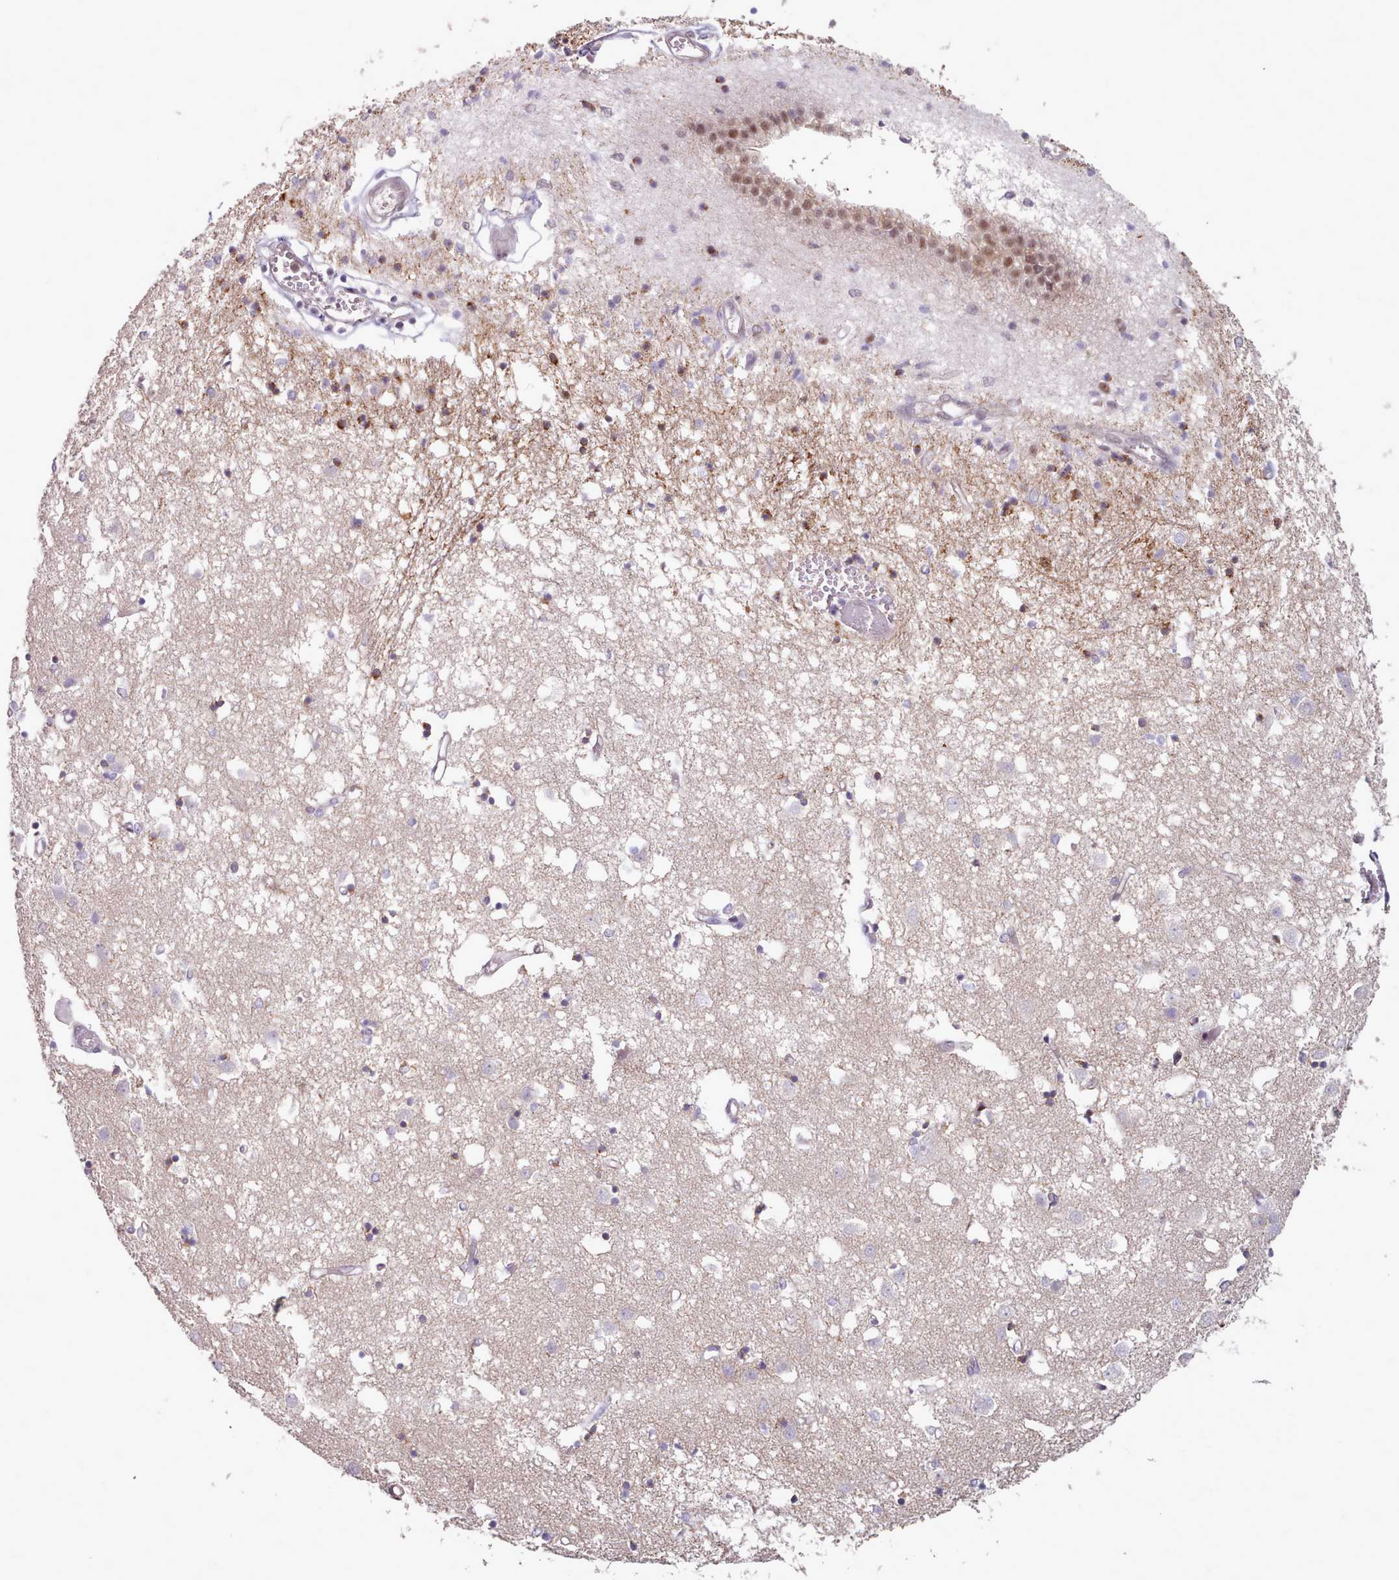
{"staining": {"intensity": "strong", "quantity": "25%-75%", "location": "cytoplasmic/membranous"}, "tissue": "caudate", "cell_type": "Glial cells", "image_type": "normal", "snomed": [{"axis": "morphology", "description": "Normal tissue, NOS"}, {"axis": "topography", "description": "Lateral ventricle wall"}], "caption": "A micrograph of caudate stained for a protein displays strong cytoplasmic/membranous brown staining in glial cells.", "gene": "CES3", "patient": {"sex": "male", "age": 70}}